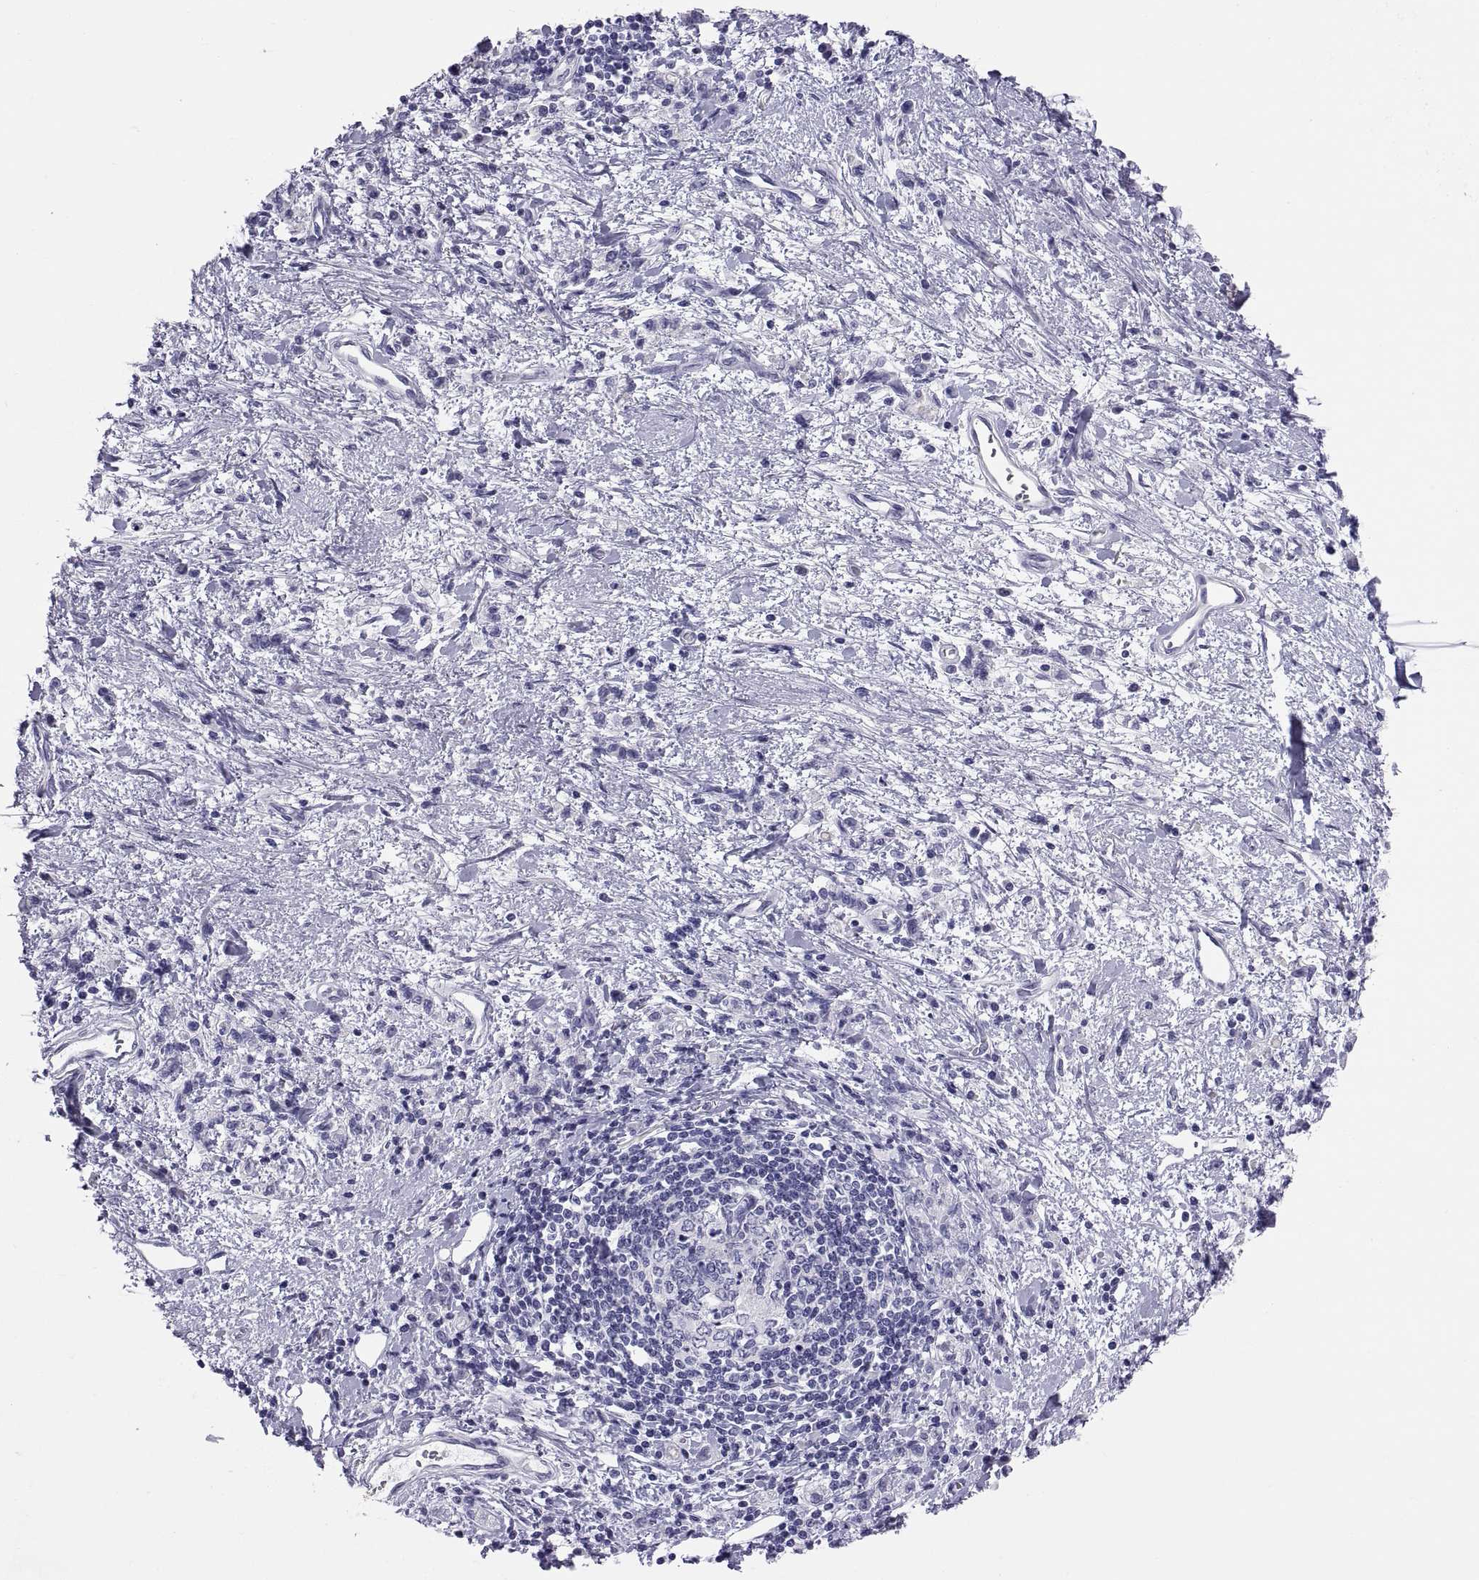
{"staining": {"intensity": "negative", "quantity": "none", "location": "none"}, "tissue": "stomach cancer", "cell_type": "Tumor cells", "image_type": "cancer", "snomed": [{"axis": "morphology", "description": "Adenocarcinoma, NOS"}, {"axis": "topography", "description": "Stomach"}], "caption": "Tumor cells show no significant protein staining in stomach cancer.", "gene": "FAM170A", "patient": {"sex": "male", "age": 77}}